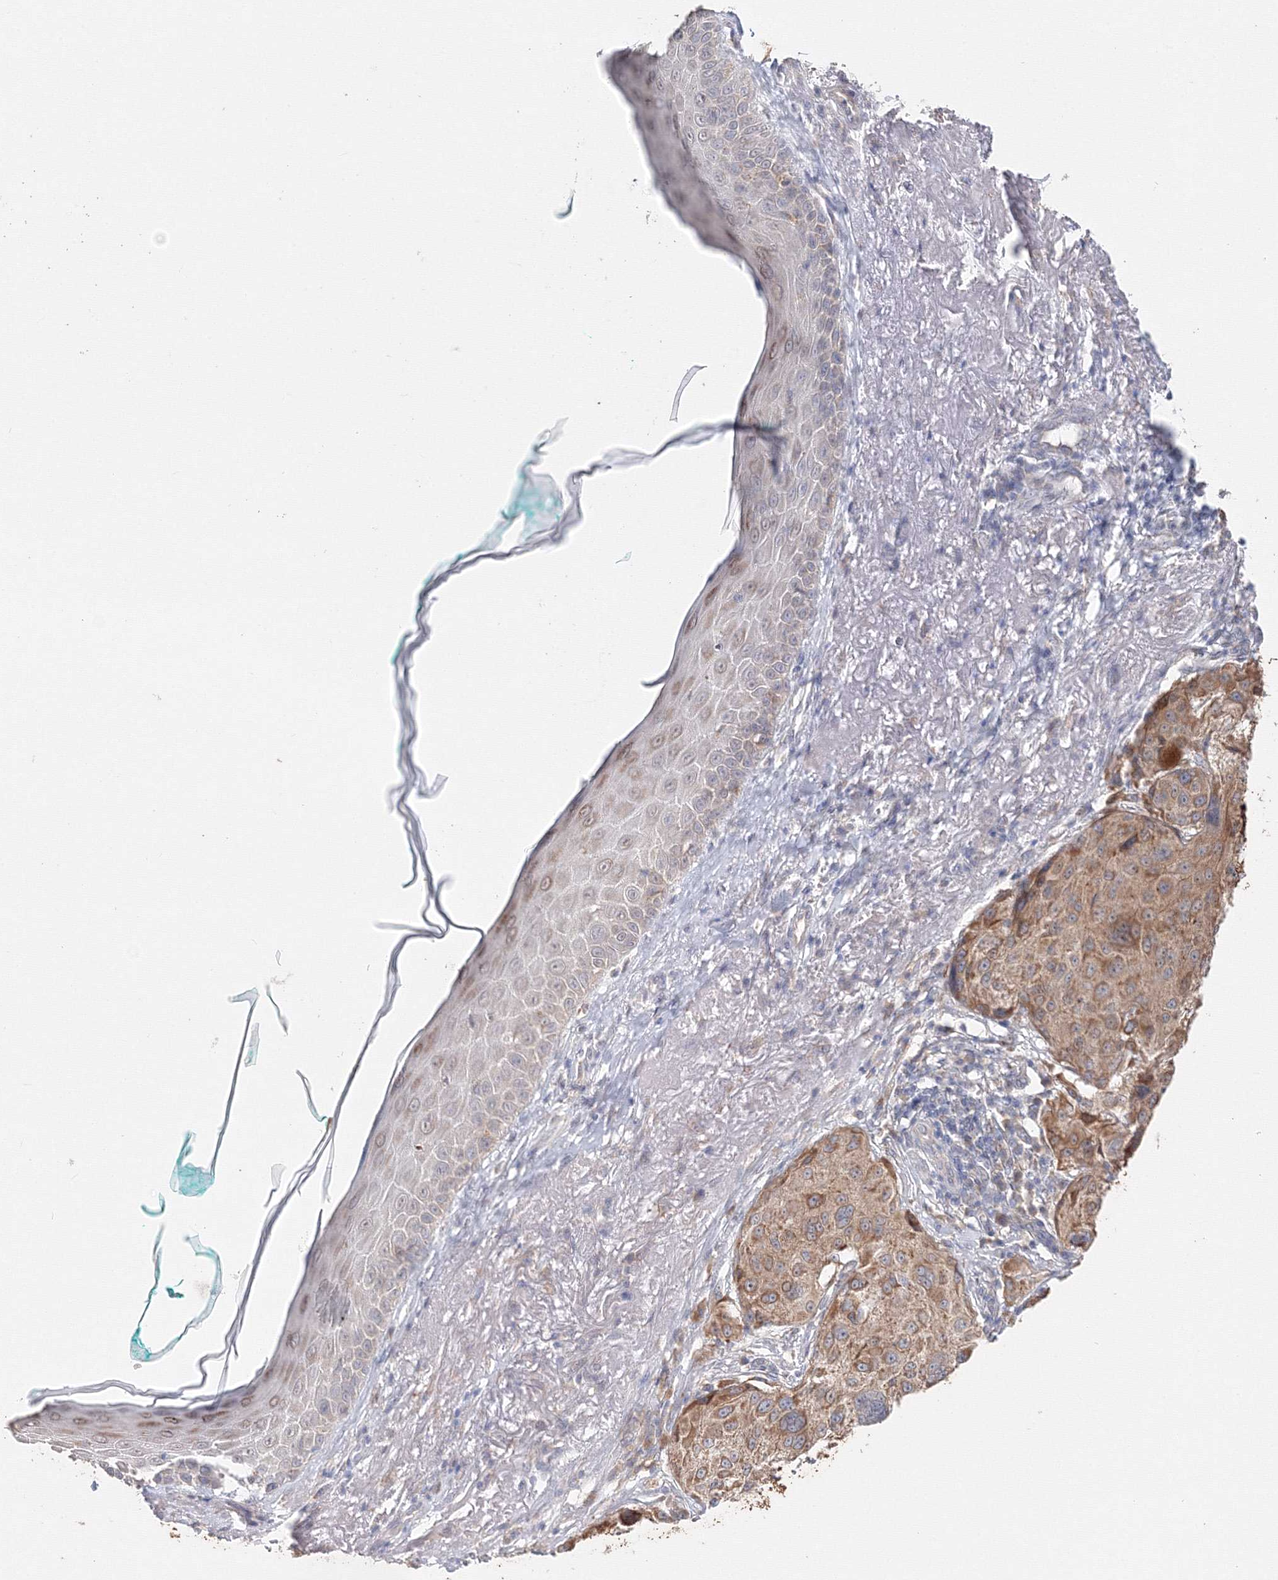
{"staining": {"intensity": "moderate", "quantity": ">75%", "location": "cytoplasmic/membranous"}, "tissue": "melanoma", "cell_type": "Tumor cells", "image_type": "cancer", "snomed": [{"axis": "morphology", "description": "Necrosis, NOS"}, {"axis": "morphology", "description": "Malignant melanoma, NOS"}, {"axis": "topography", "description": "Skin"}], "caption": "Immunohistochemical staining of human melanoma demonstrates medium levels of moderate cytoplasmic/membranous expression in about >75% of tumor cells. (IHC, brightfield microscopy, high magnification).", "gene": "DHRS12", "patient": {"sex": "female", "age": 87}}